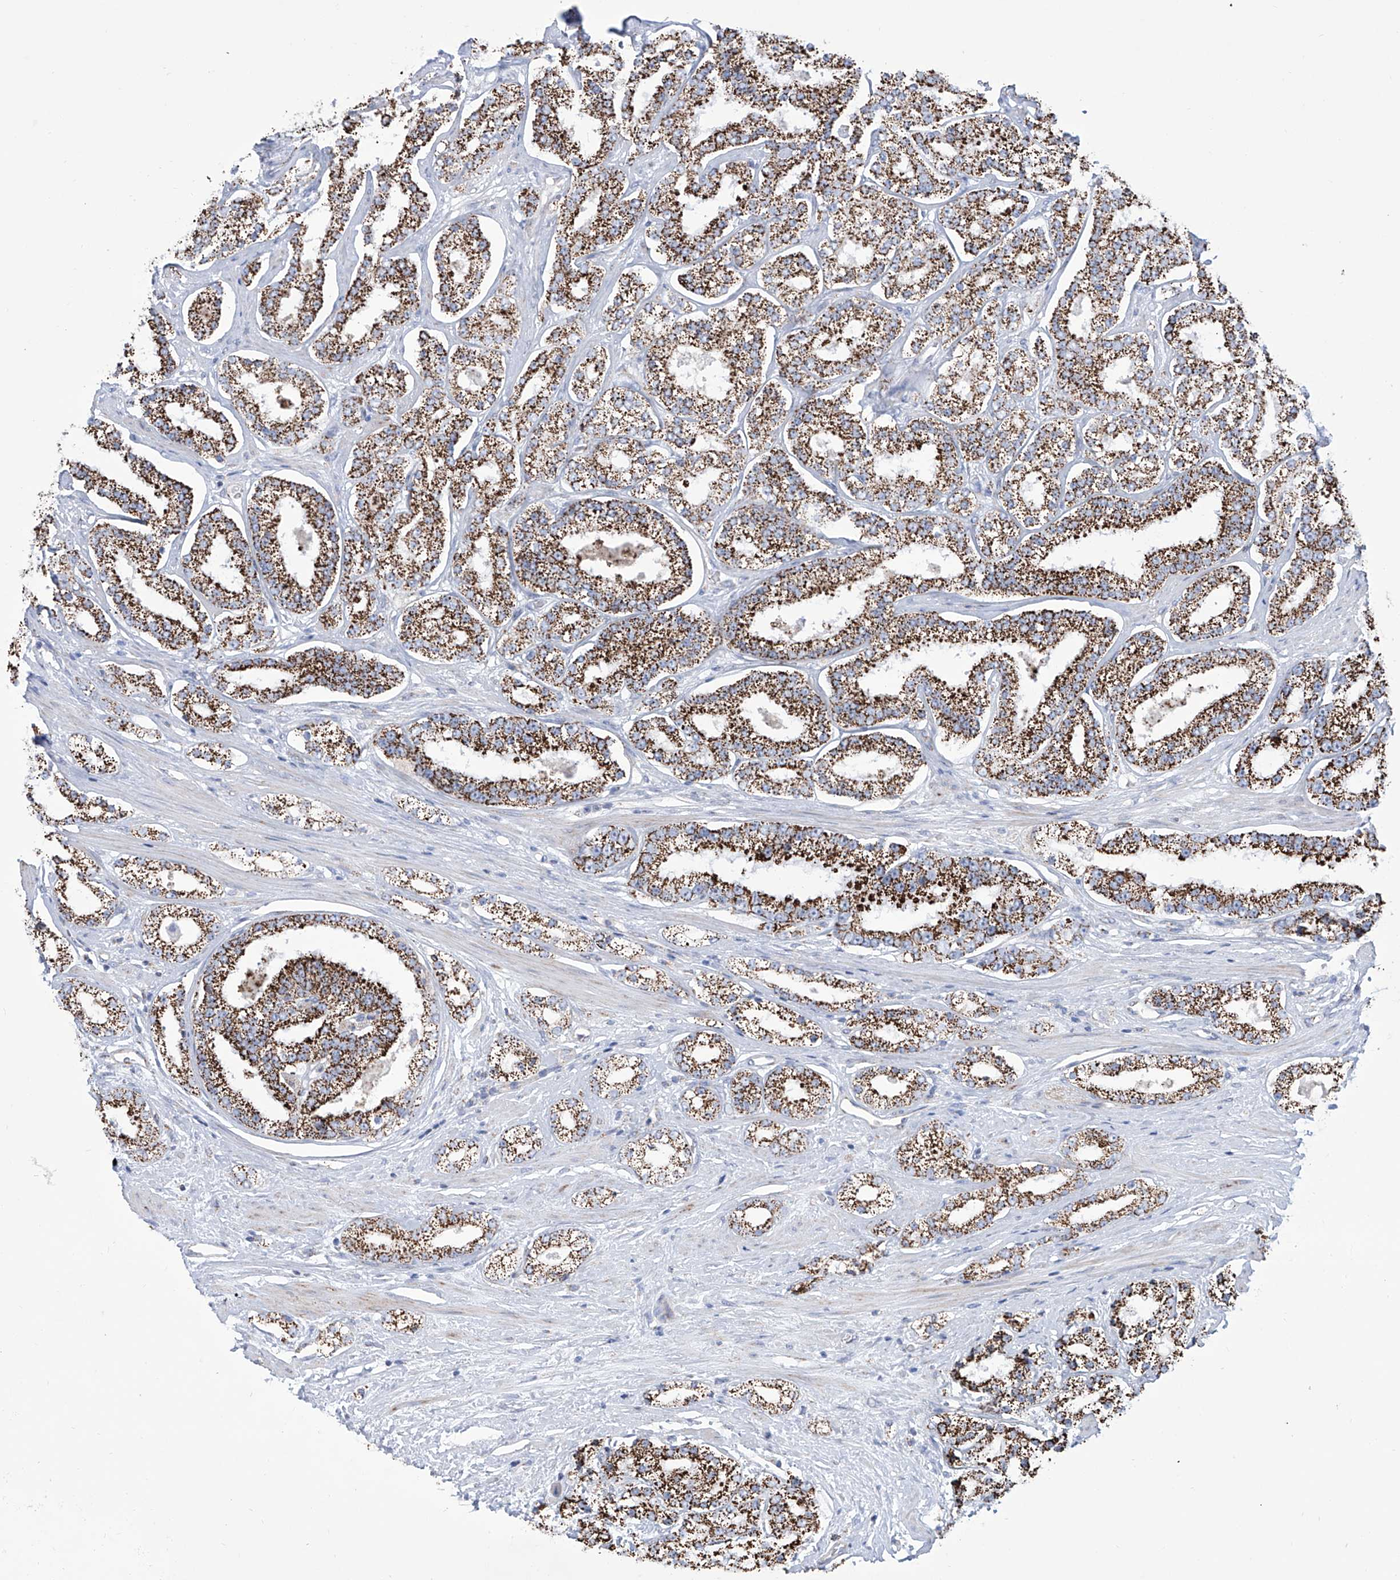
{"staining": {"intensity": "strong", "quantity": ">75%", "location": "cytoplasmic/membranous"}, "tissue": "prostate cancer", "cell_type": "Tumor cells", "image_type": "cancer", "snomed": [{"axis": "morphology", "description": "Normal tissue, NOS"}, {"axis": "morphology", "description": "Adenocarcinoma, High grade"}, {"axis": "topography", "description": "Prostate"}], "caption": "DAB (3,3'-diaminobenzidine) immunohistochemical staining of prostate cancer demonstrates strong cytoplasmic/membranous protein positivity in approximately >75% of tumor cells.", "gene": "ALDH6A1", "patient": {"sex": "male", "age": 83}}